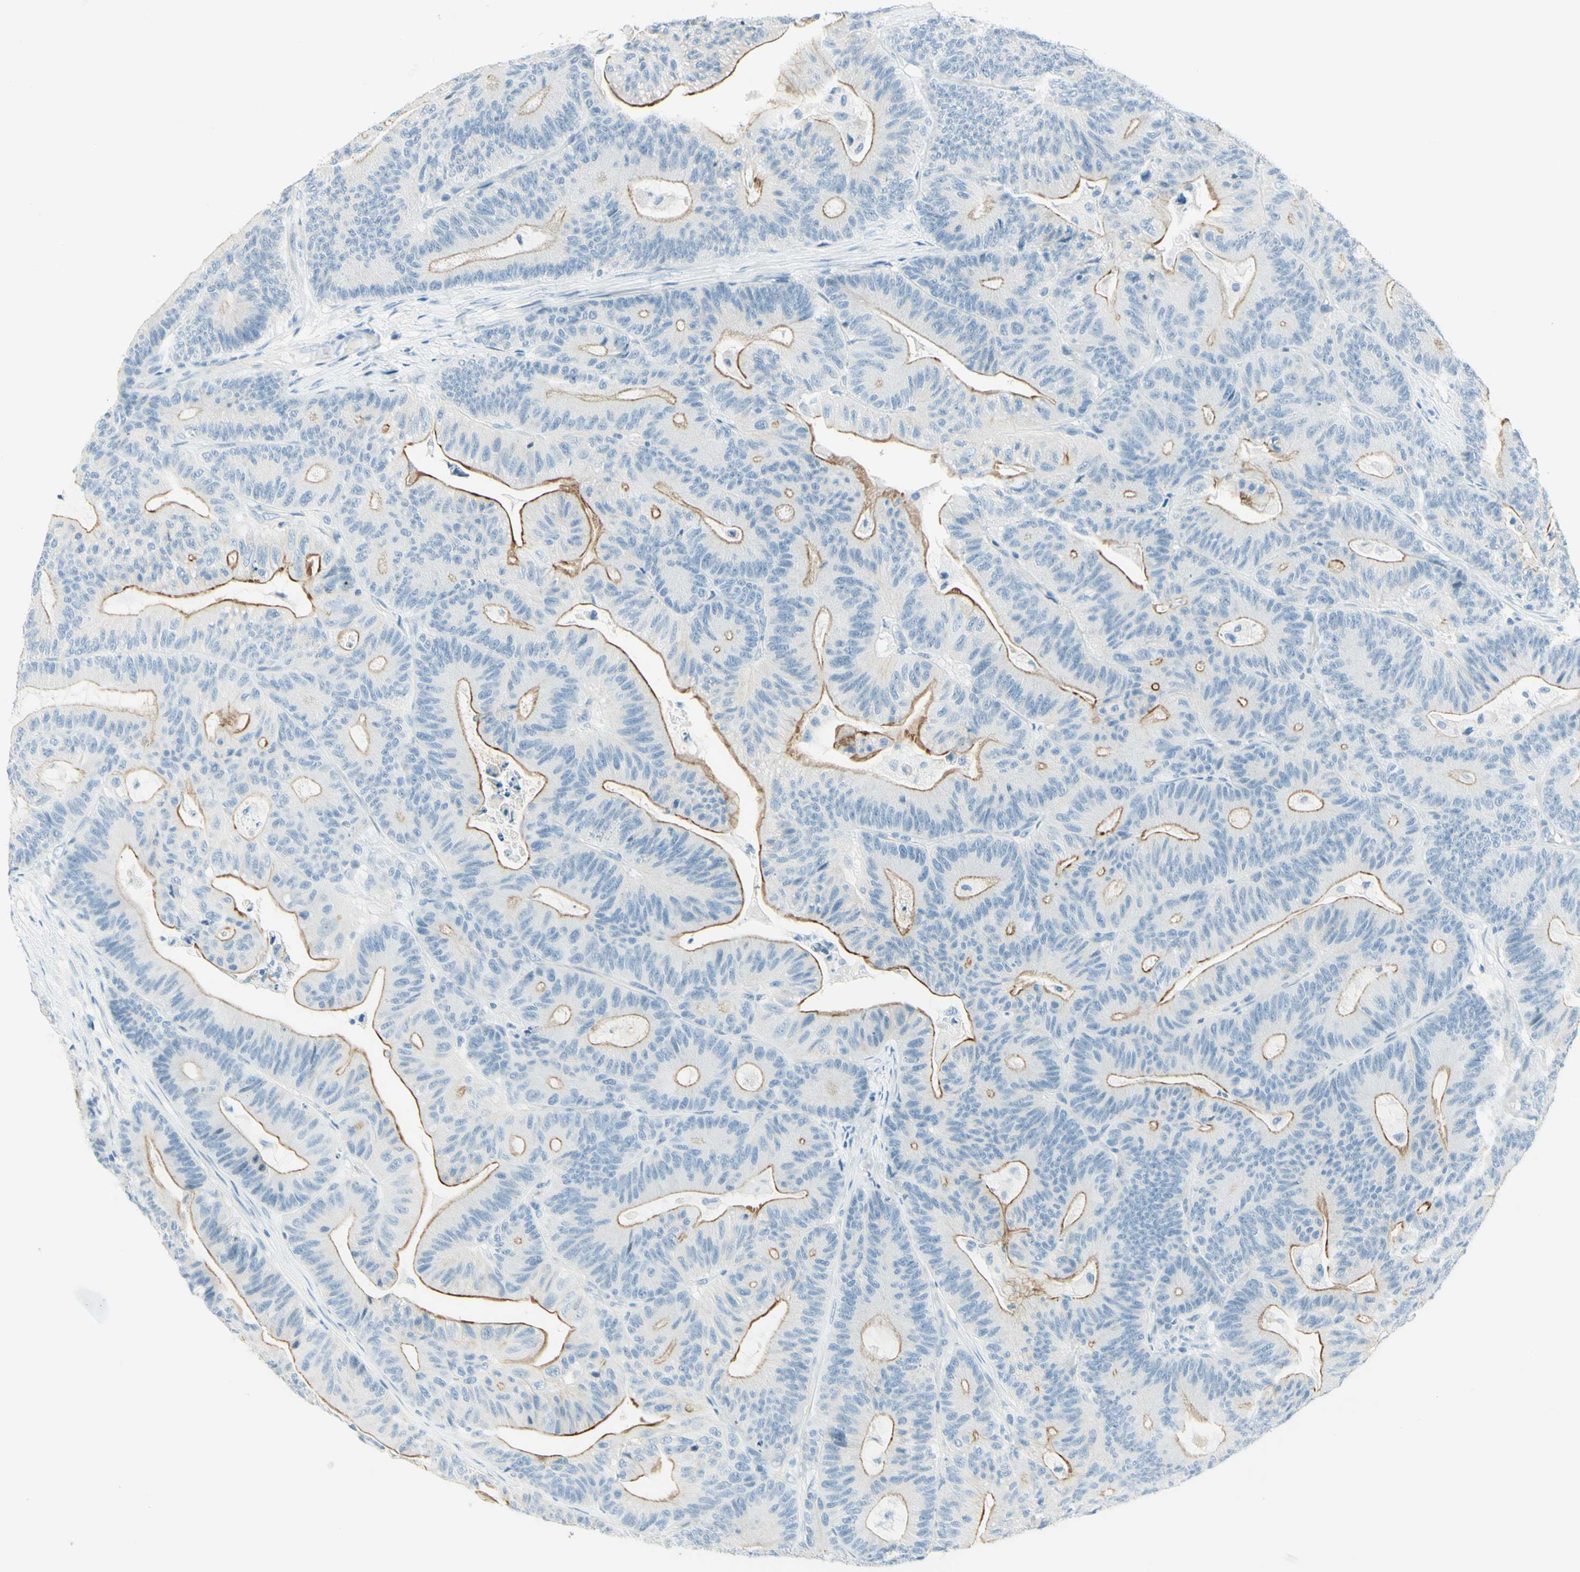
{"staining": {"intensity": "moderate", "quantity": "<25%", "location": "cytoplasmic/membranous"}, "tissue": "colorectal cancer", "cell_type": "Tumor cells", "image_type": "cancer", "snomed": [{"axis": "morphology", "description": "Adenocarcinoma, NOS"}, {"axis": "topography", "description": "Colon"}], "caption": "Colorectal adenocarcinoma stained for a protein (brown) demonstrates moderate cytoplasmic/membranous positive expression in approximately <25% of tumor cells.", "gene": "TMEM132D", "patient": {"sex": "female", "age": 84}}